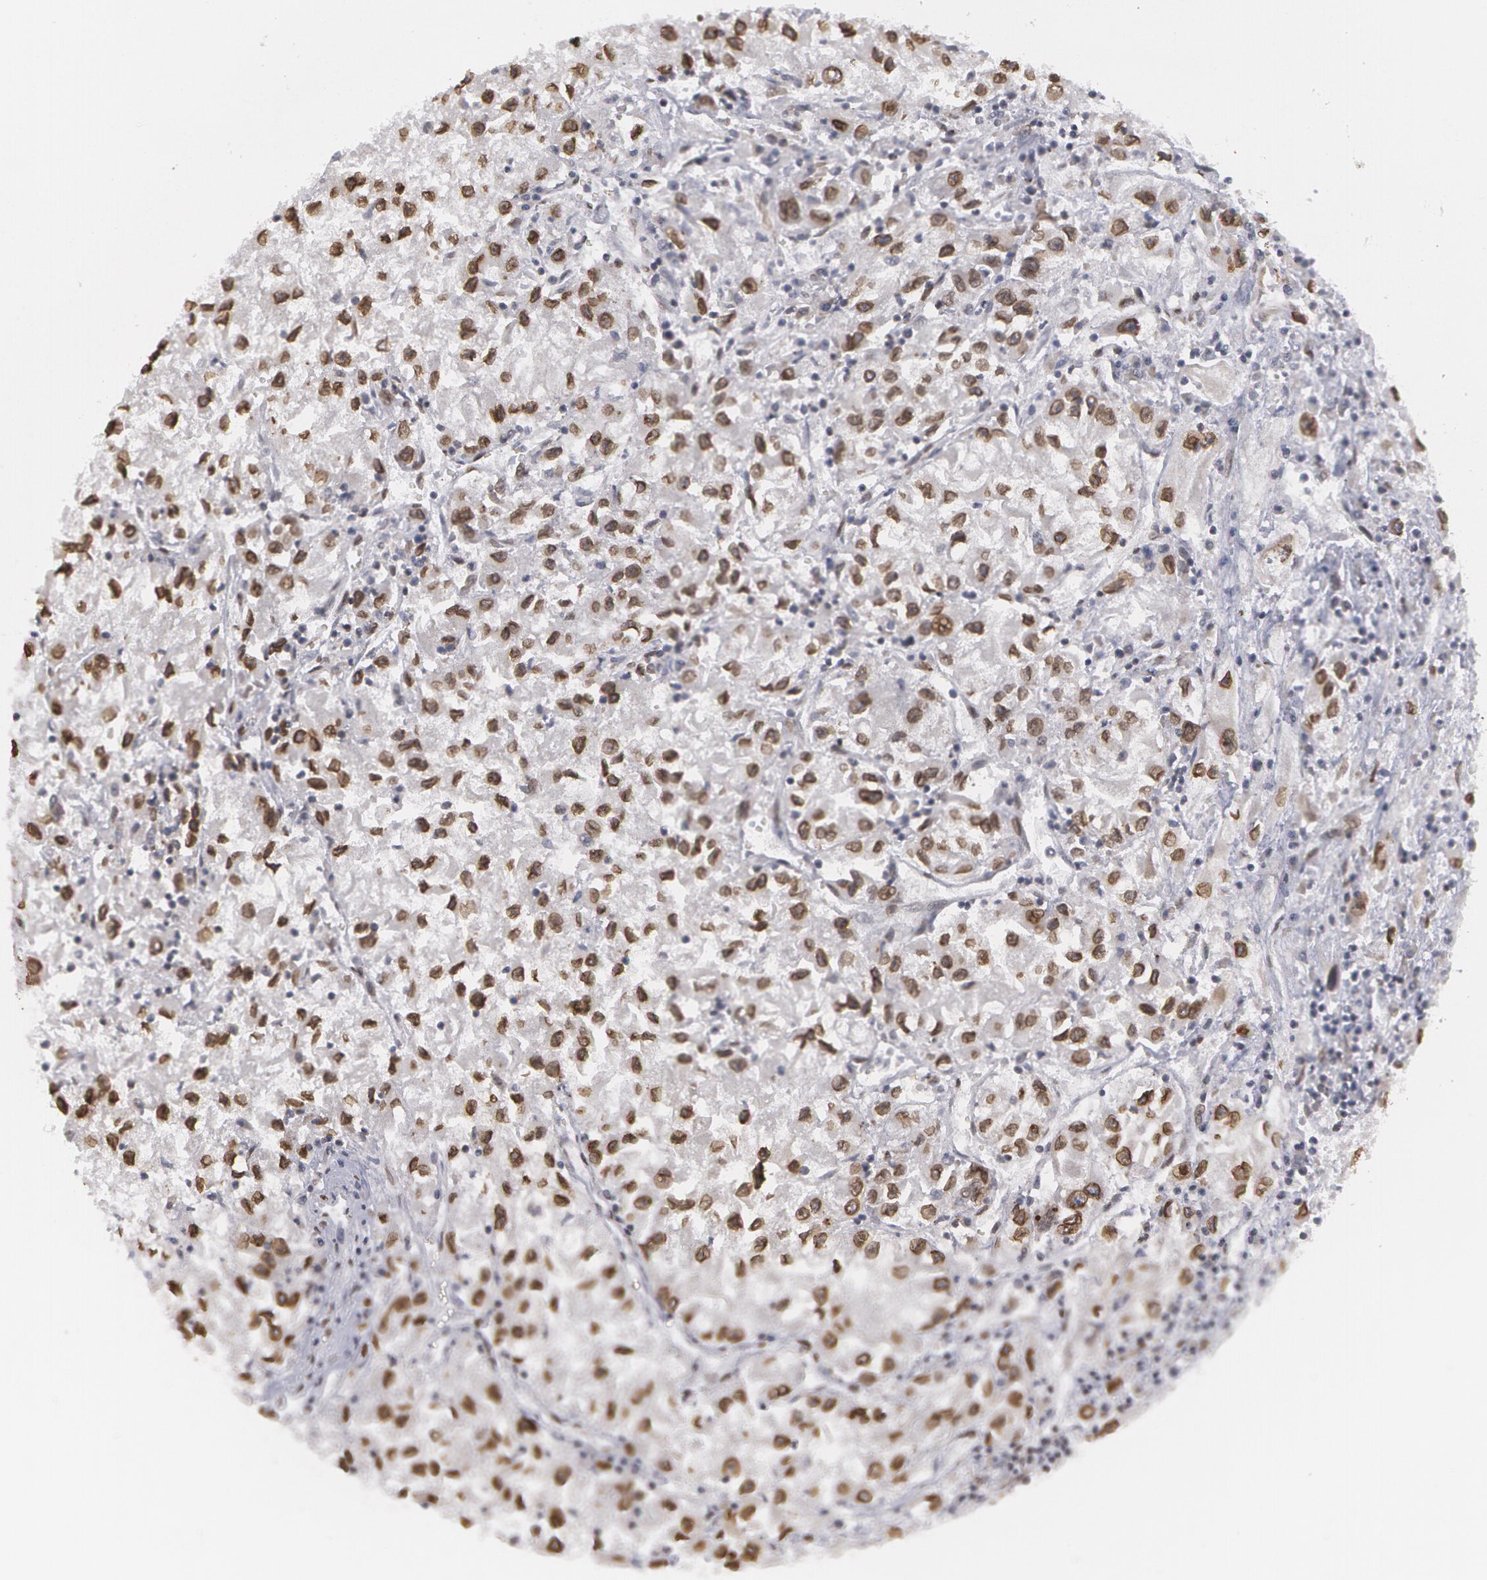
{"staining": {"intensity": "moderate", "quantity": ">75%", "location": "nuclear"}, "tissue": "renal cancer", "cell_type": "Tumor cells", "image_type": "cancer", "snomed": [{"axis": "morphology", "description": "Adenocarcinoma, NOS"}, {"axis": "topography", "description": "Kidney"}], "caption": "A high-resolution micrograph shows IHC staining of renal cancer (adenocarcinoma), which exhibits moderate nuclear expression in approximately >75% of tumor cells. (brown staining indicates protein expression, while blue staining denotes nuclei).", "gene": "EMD", "patient": {"sex": "male", "age": 59}}